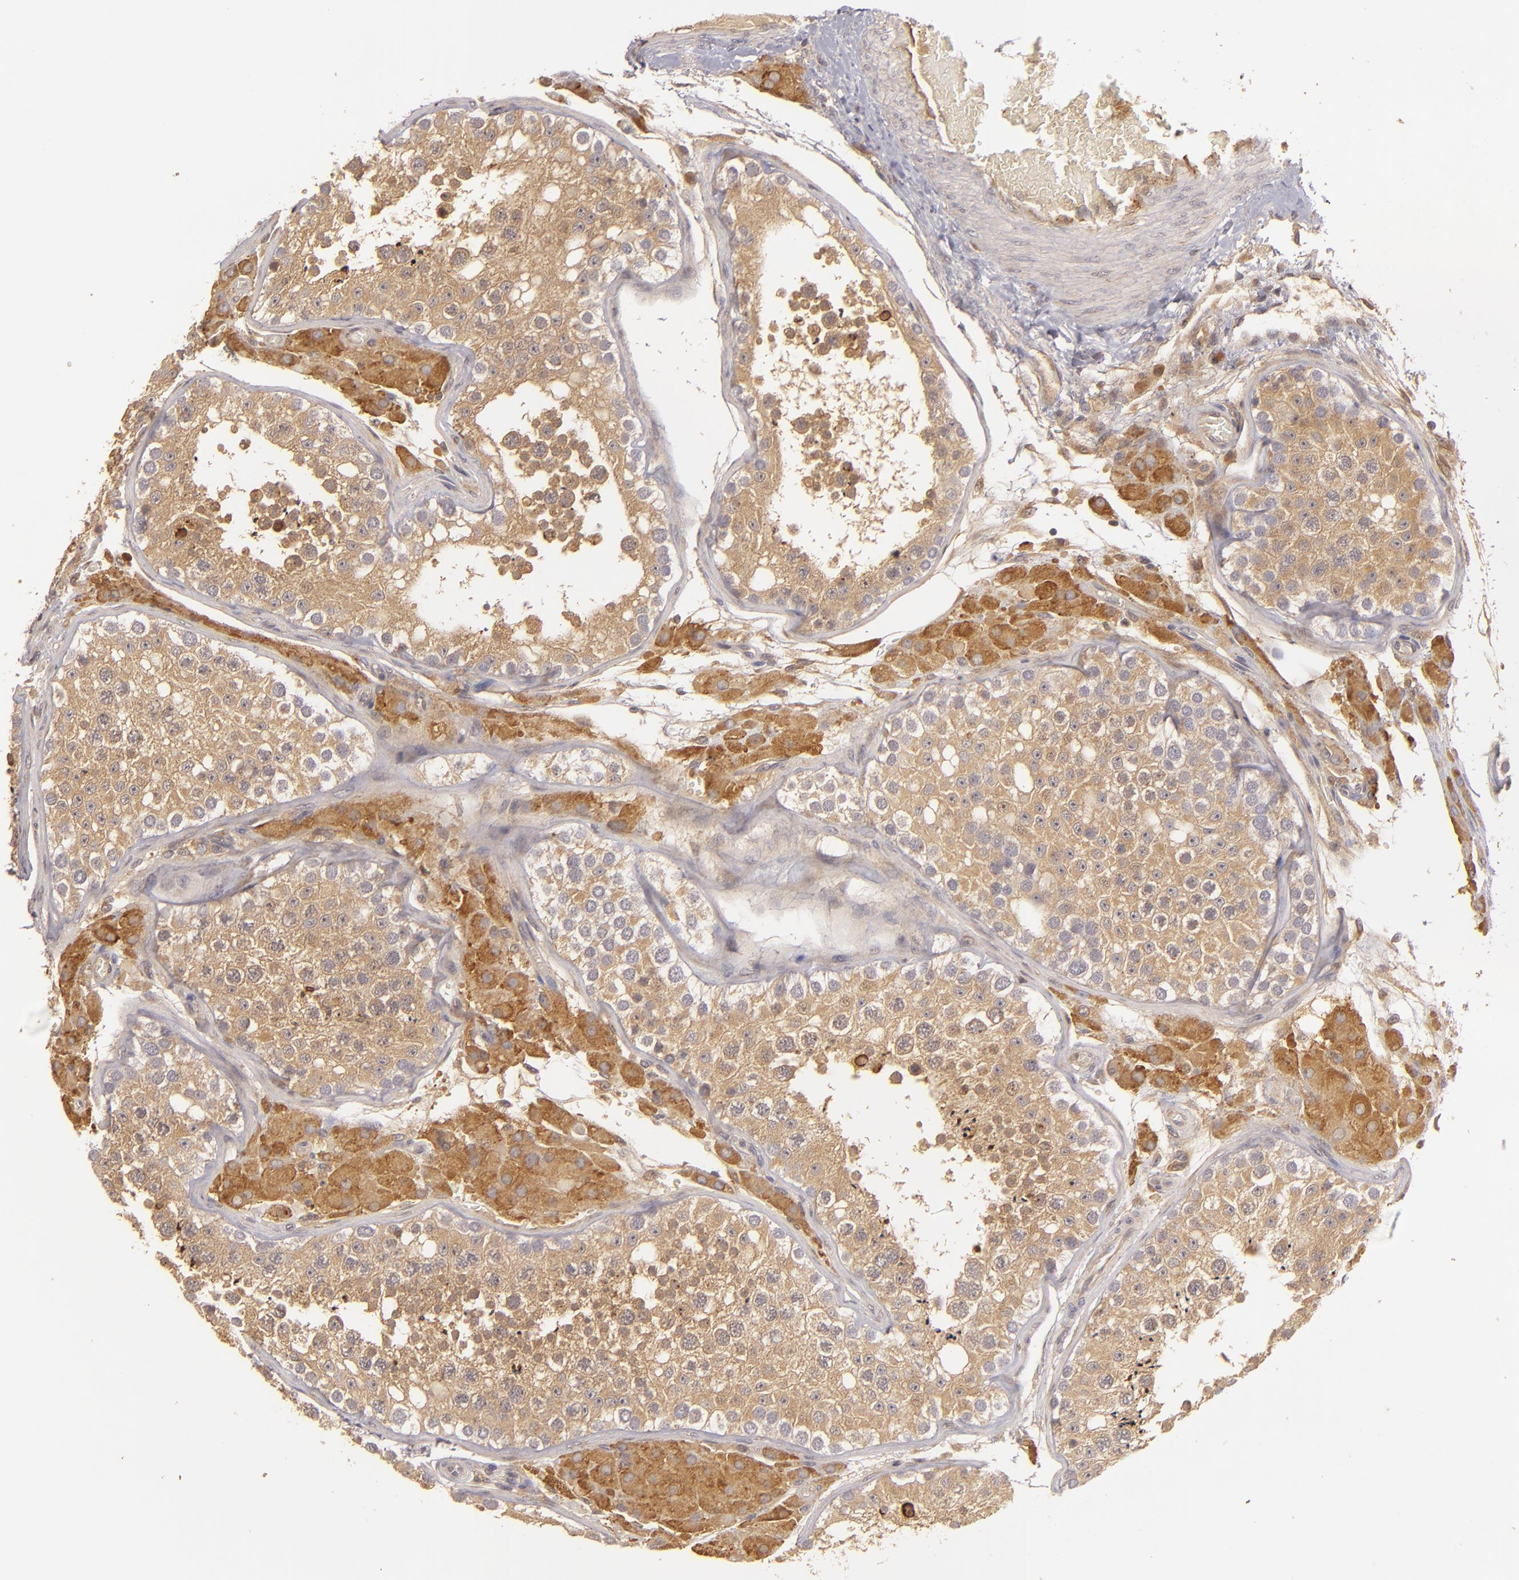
{"staining": {"intensity": "moderate", "quantity": ">75%", "location": "cytoplasmic/membranous"}, "tissue": "testis", "cell_type": "Cells in seminiferous ducts", "image_type": "normal", "snomed": [{"axis": "morphology", "description": "Normal tissue, NOS"}, {"axis": "topography", "description": "Testis"}], "caption": "A high-resolution image shows immunohistochemistry staining of benign testis, which exhibits moderate cytoplasmic/membranous positivity in about >75% of cells in seminiferous ducts.", "gene": "PRKCD", "patient": {"sex": "male", "age": 26}}